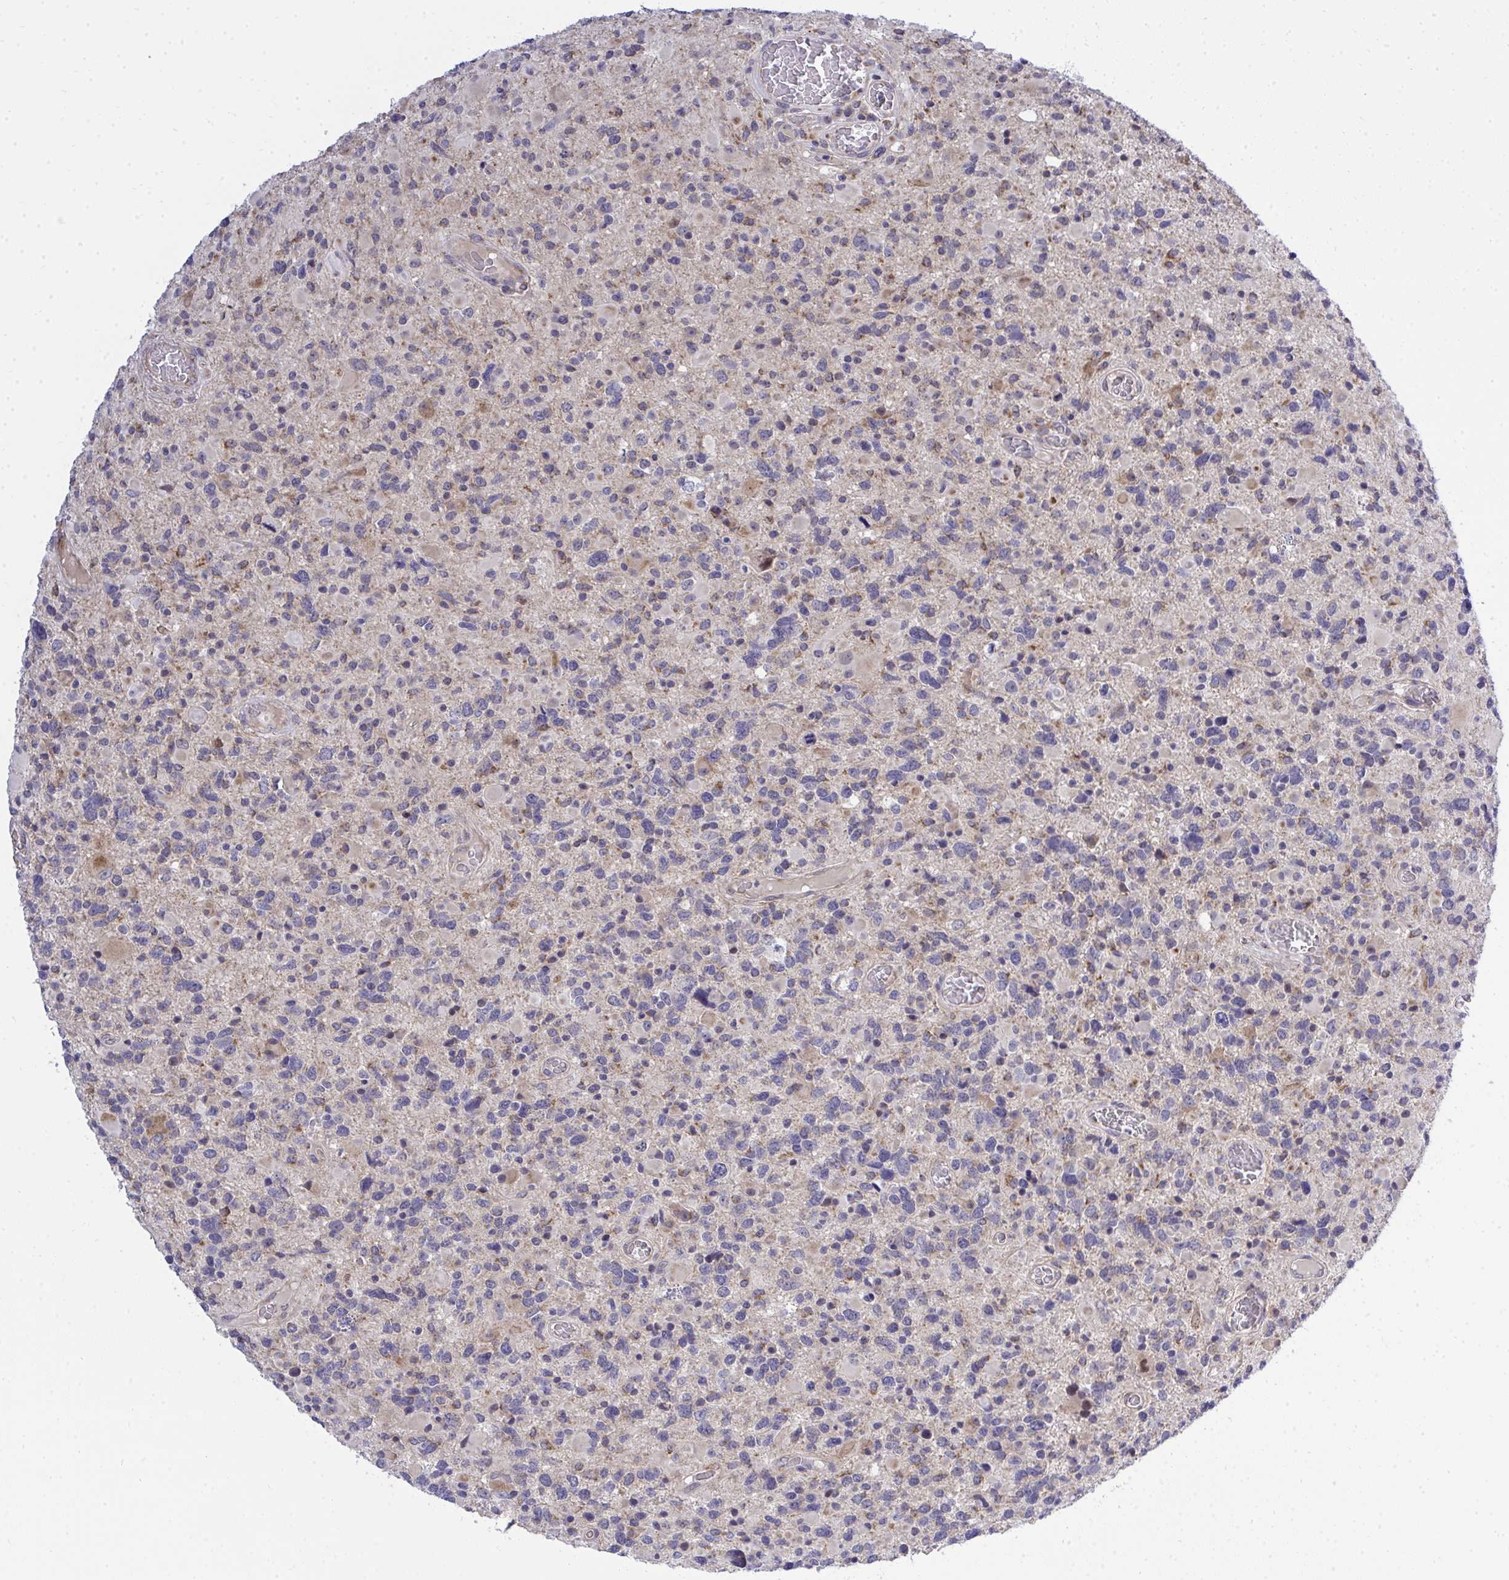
{"staining": {"intensity": "weak", "quantity": "<25%", "location": "cytoplasmic/membranous"}, "tissue": "glioma", "cell_type": "Tumor cells", "image_type": "cancer", "snomed": [{"axis": "morphology", "description": "Glioma, malignant, High grade"}, {"axis": "topography", "description": "Brain"}], "caption": "Tumor cells are negative for protein expression in human glioma.", "gene": "XAF1", "patient": {"sex": "female", "age": 40}}